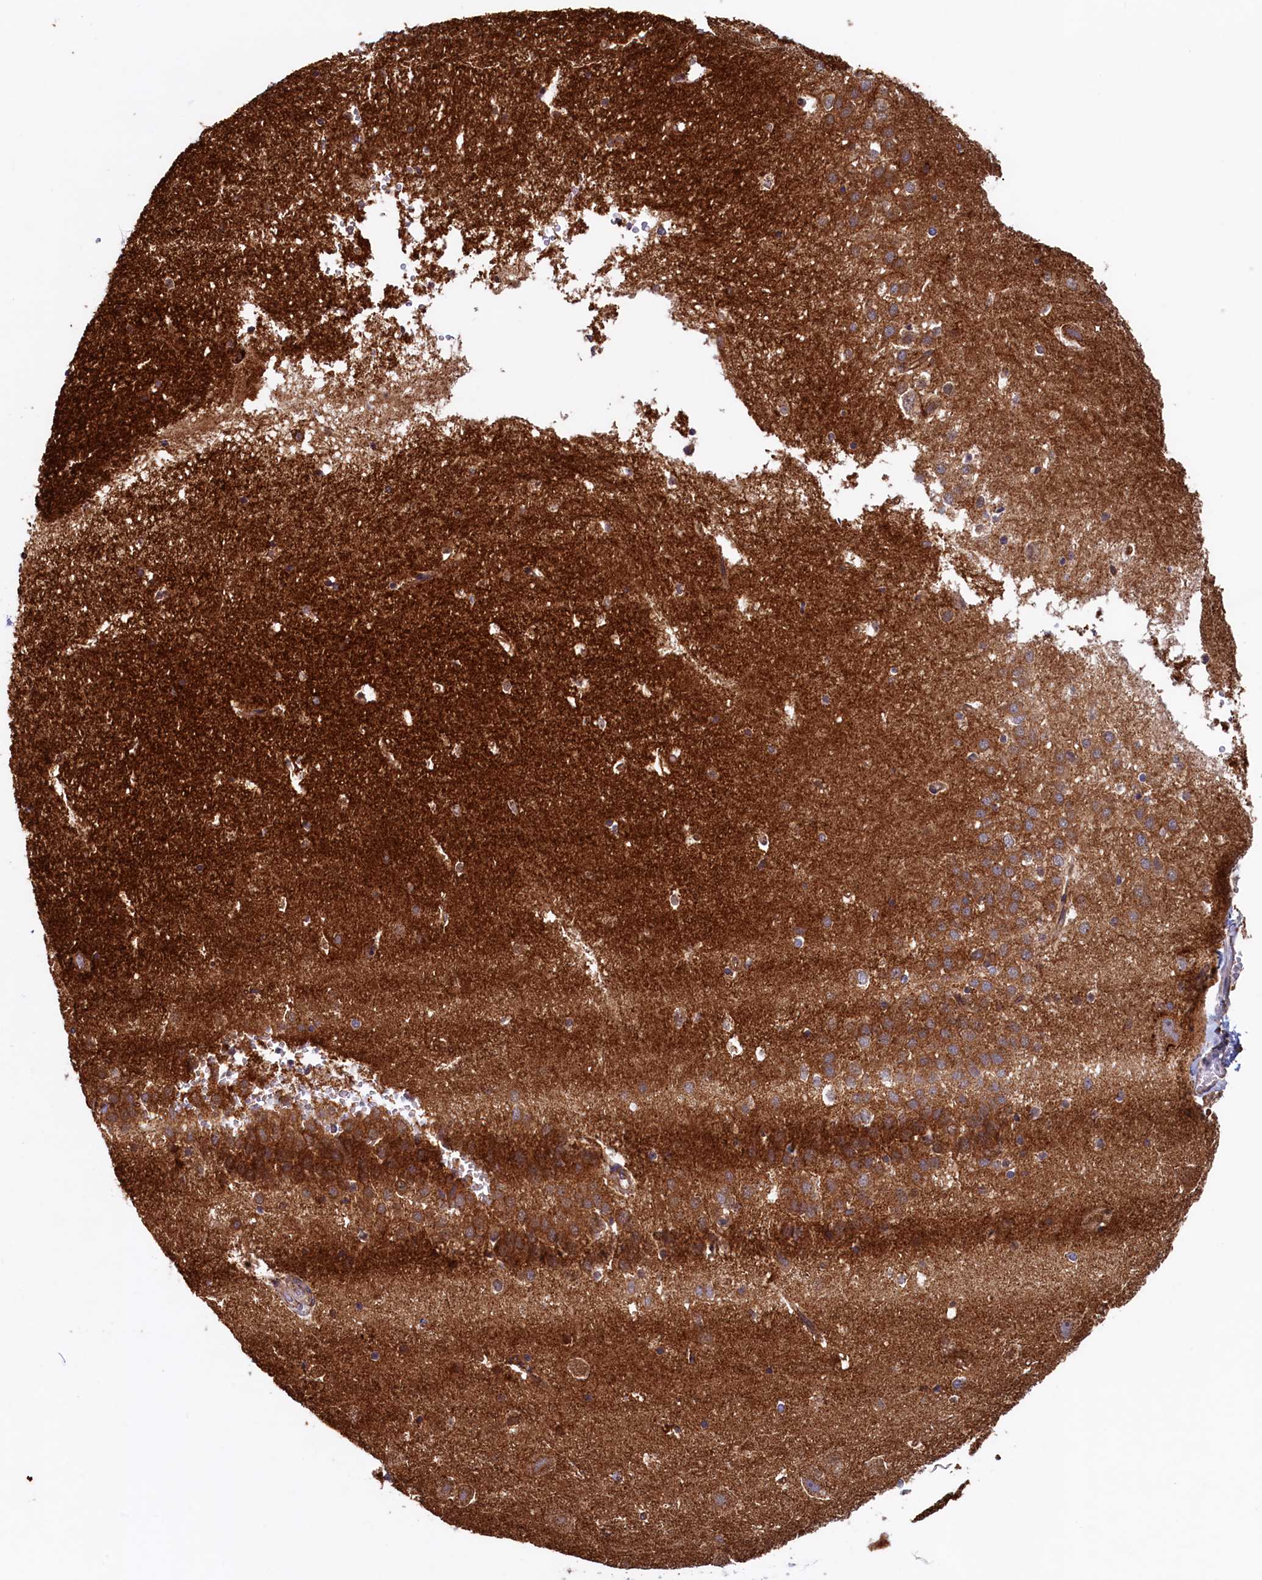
{"staining": {"intensity": "moderate", "quantity": "<25%", "location": "cytoplasmic/membranous"}, "tissue": "hippocampus", "cell_type": "Glial cells", "image_type": "normal", "snomed": [{"axis": "morphology", "description": "Normal tissue, NOS"}, {"axis": "topography", "description": "Hippocampus"}], "caption": "Immunohistochemical staining of unremarkable hippocampus demonstrates <25% levels of moderate cytoplasmic/membranous protein positivity in about <25% of glial cells.", "gene": "UBE3B", "patient": {"sex": "female", "age": 52}}